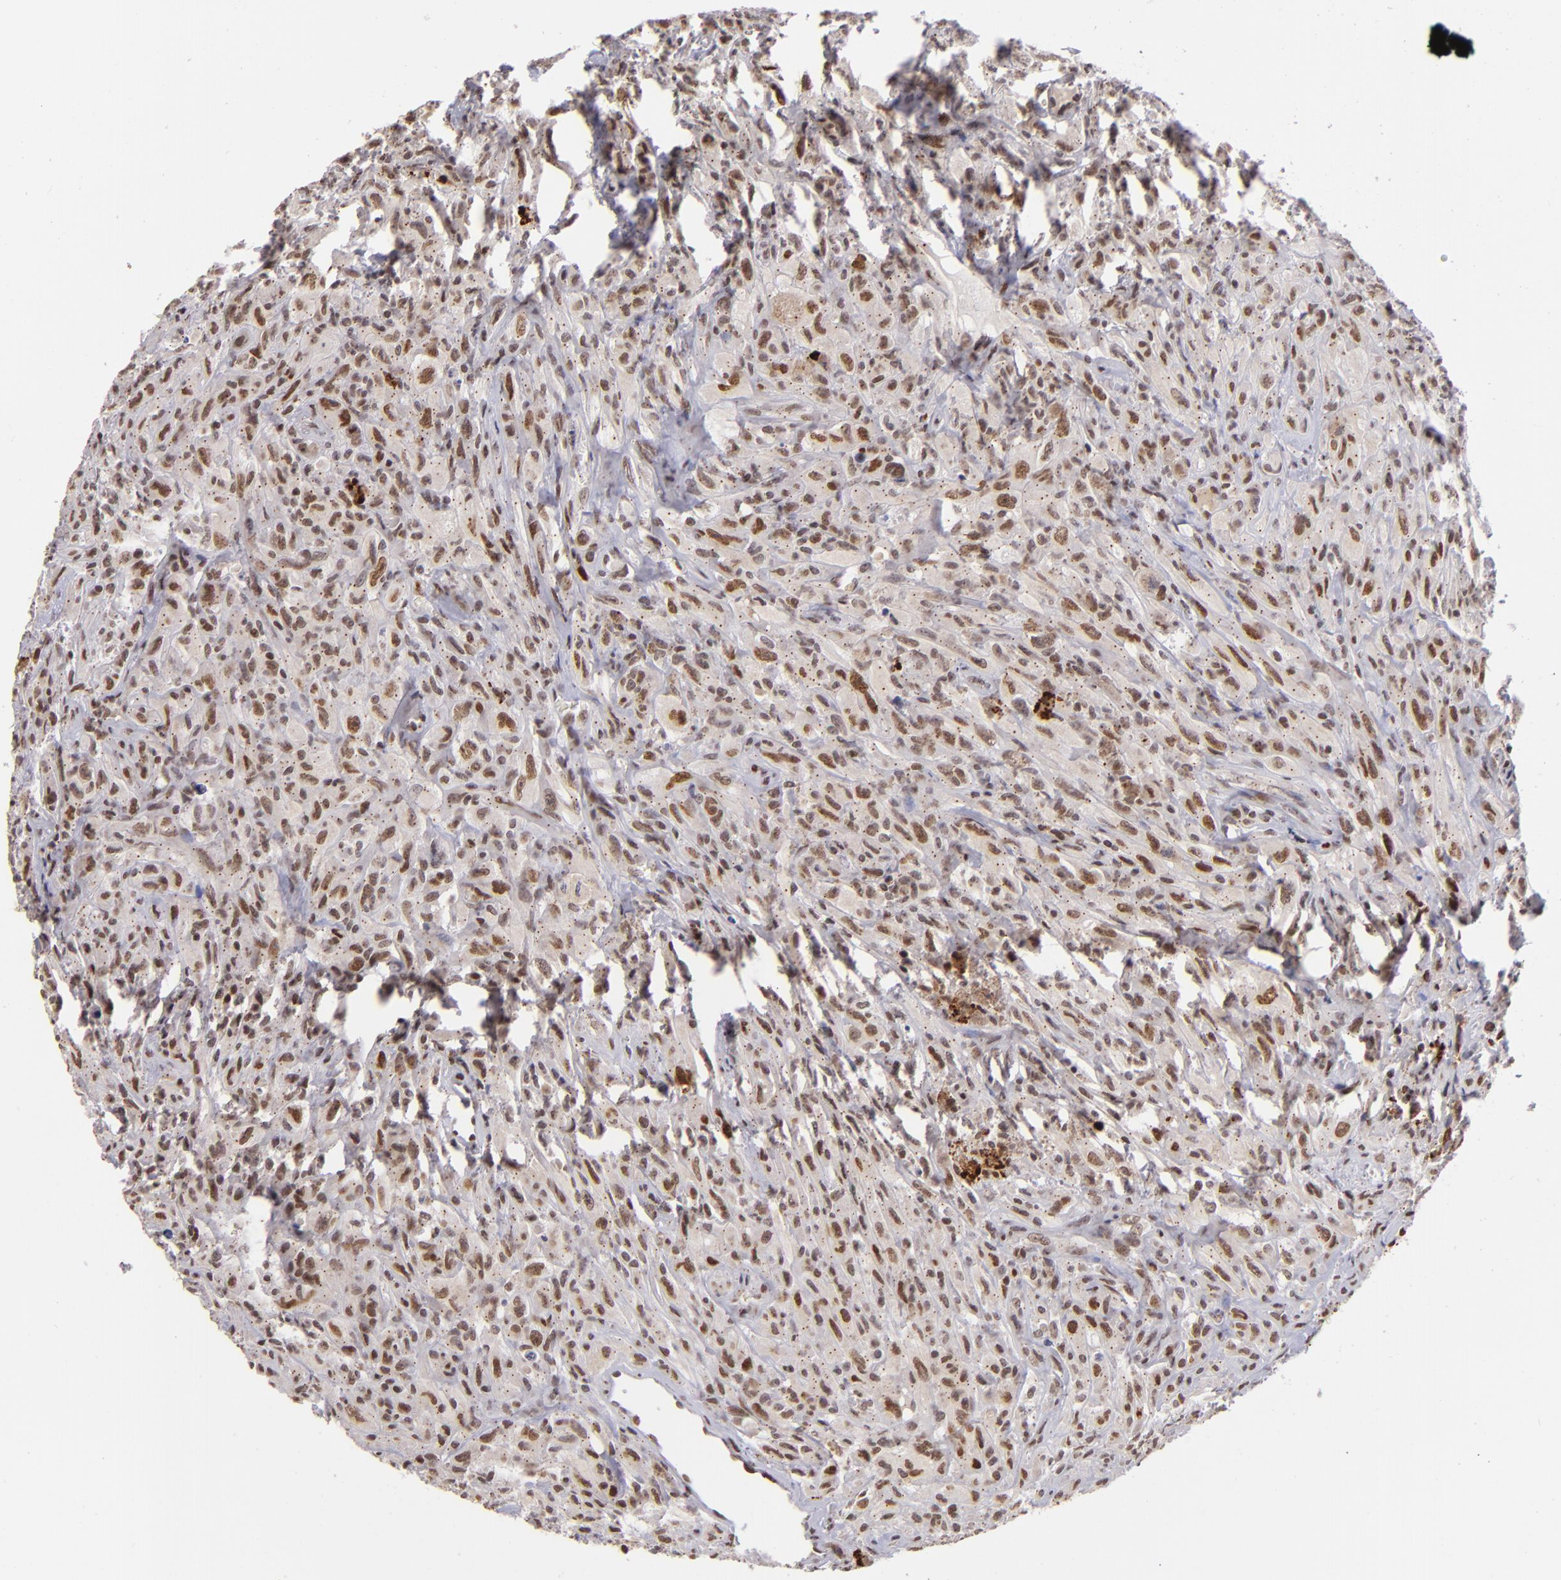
{"staining": {"intensity": "moderate", "quantity": "25%-75%", "location": "nuclear"}, "tissue": "glioma", "cell_type": "Tumor cells", "image_type": "cancer", "snomed": [{"axis": "morphology", "description": "Glioma, malignant, High grade"}, {"axis": "topography", "description": "Brain"}], "caption": "A brown stain labels moderate nuclear positivity of a protein in malignant high-grade glioma tumor cells.", "gene": "RXRG", "patient": {"sex": "male", "age": 48}}